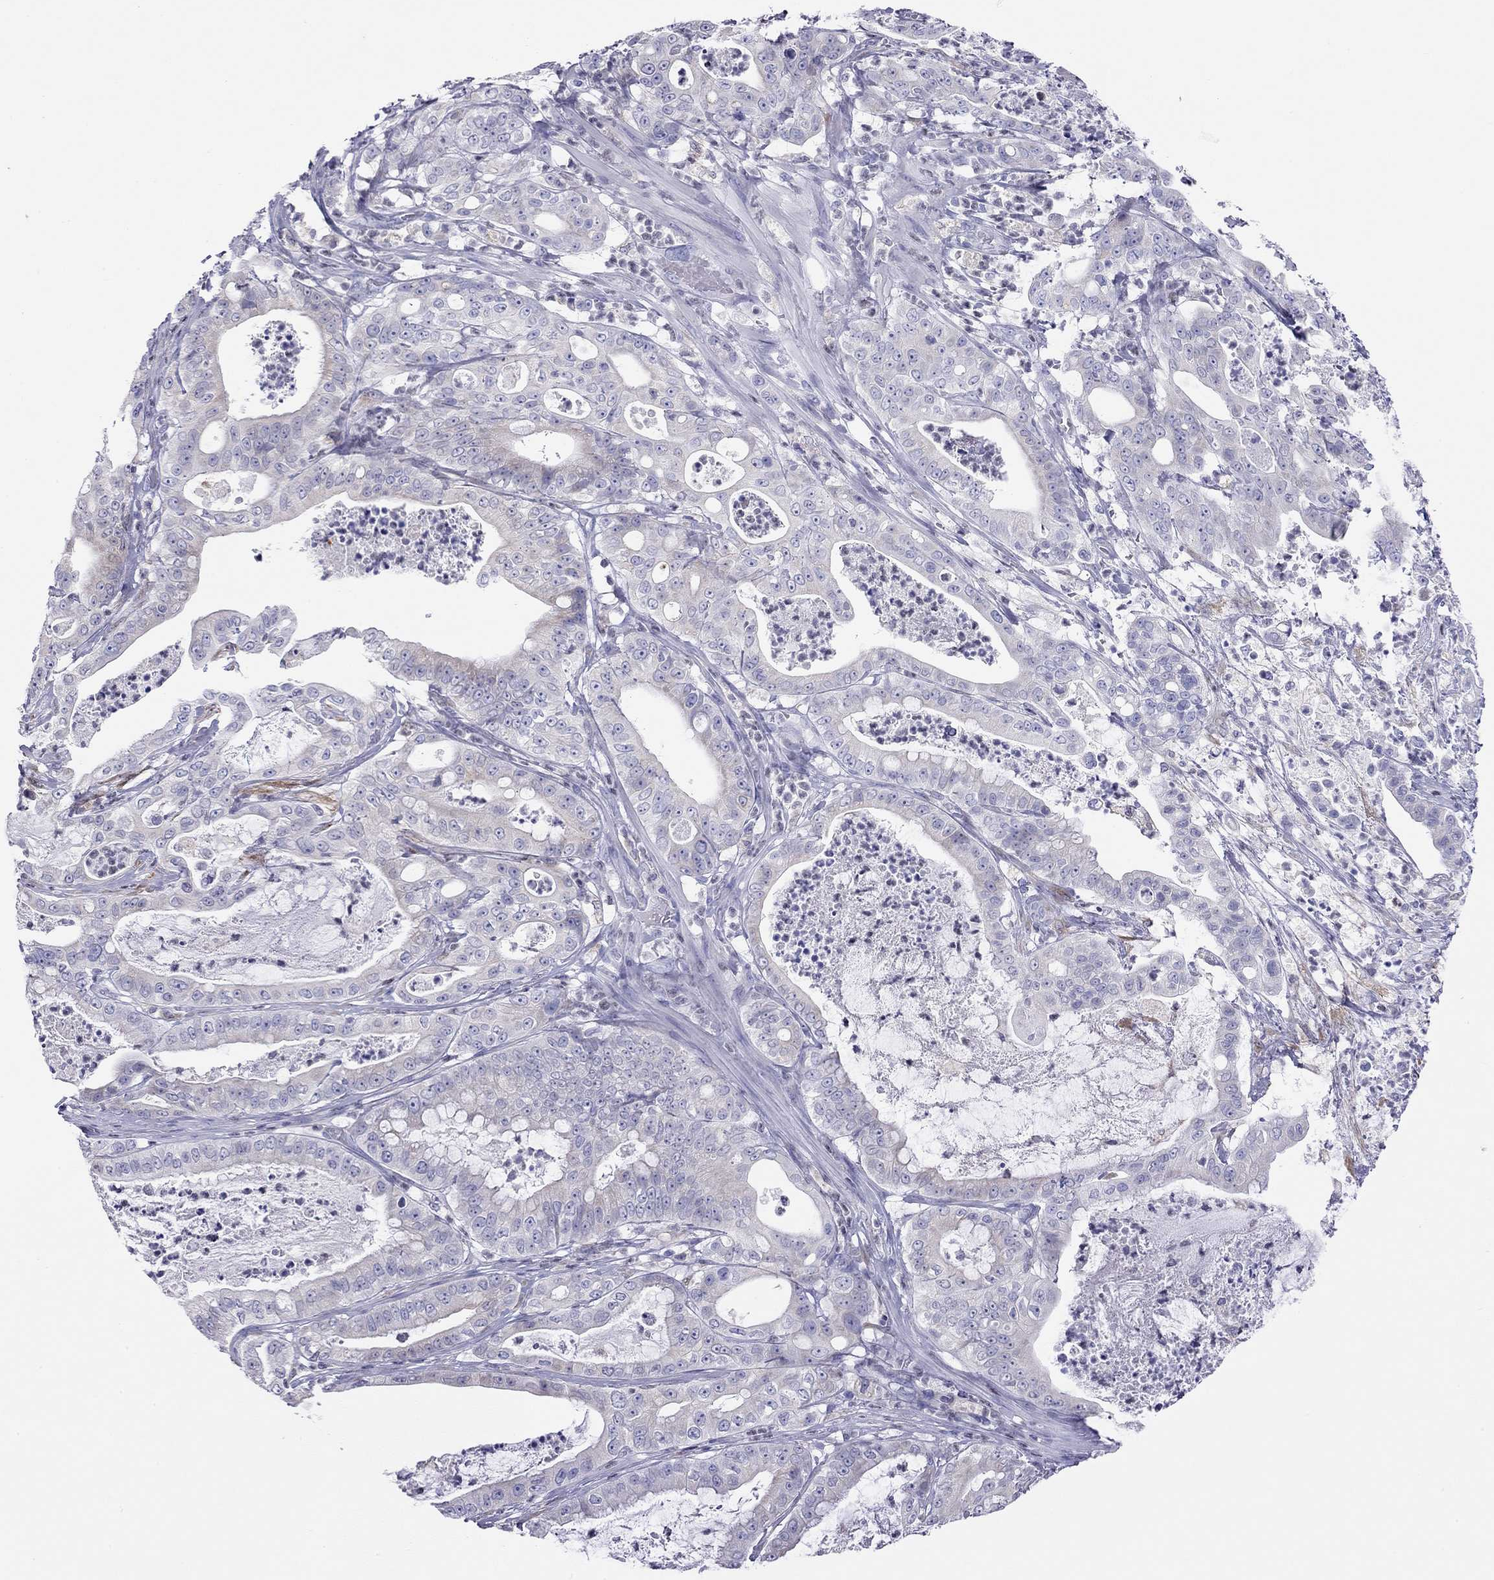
{"staining": {"intensity": "negative", "quantity": "none", "location": "none"}, "tissue": "pancreatic cancer", "cell_type": "Tumor cells", "image_type": "cancer", "snomed": [{"axis": "morphology", "description": "Adenocarcinoma, NOS"}, {"axis": "topography", "description": "Pancreas"}], "caption": "Tumor cells show no significant expression in pancreatic adenocarcinoma.", "gene": "SLC46A2", "patient": {"sex": "male", "age": 71}}